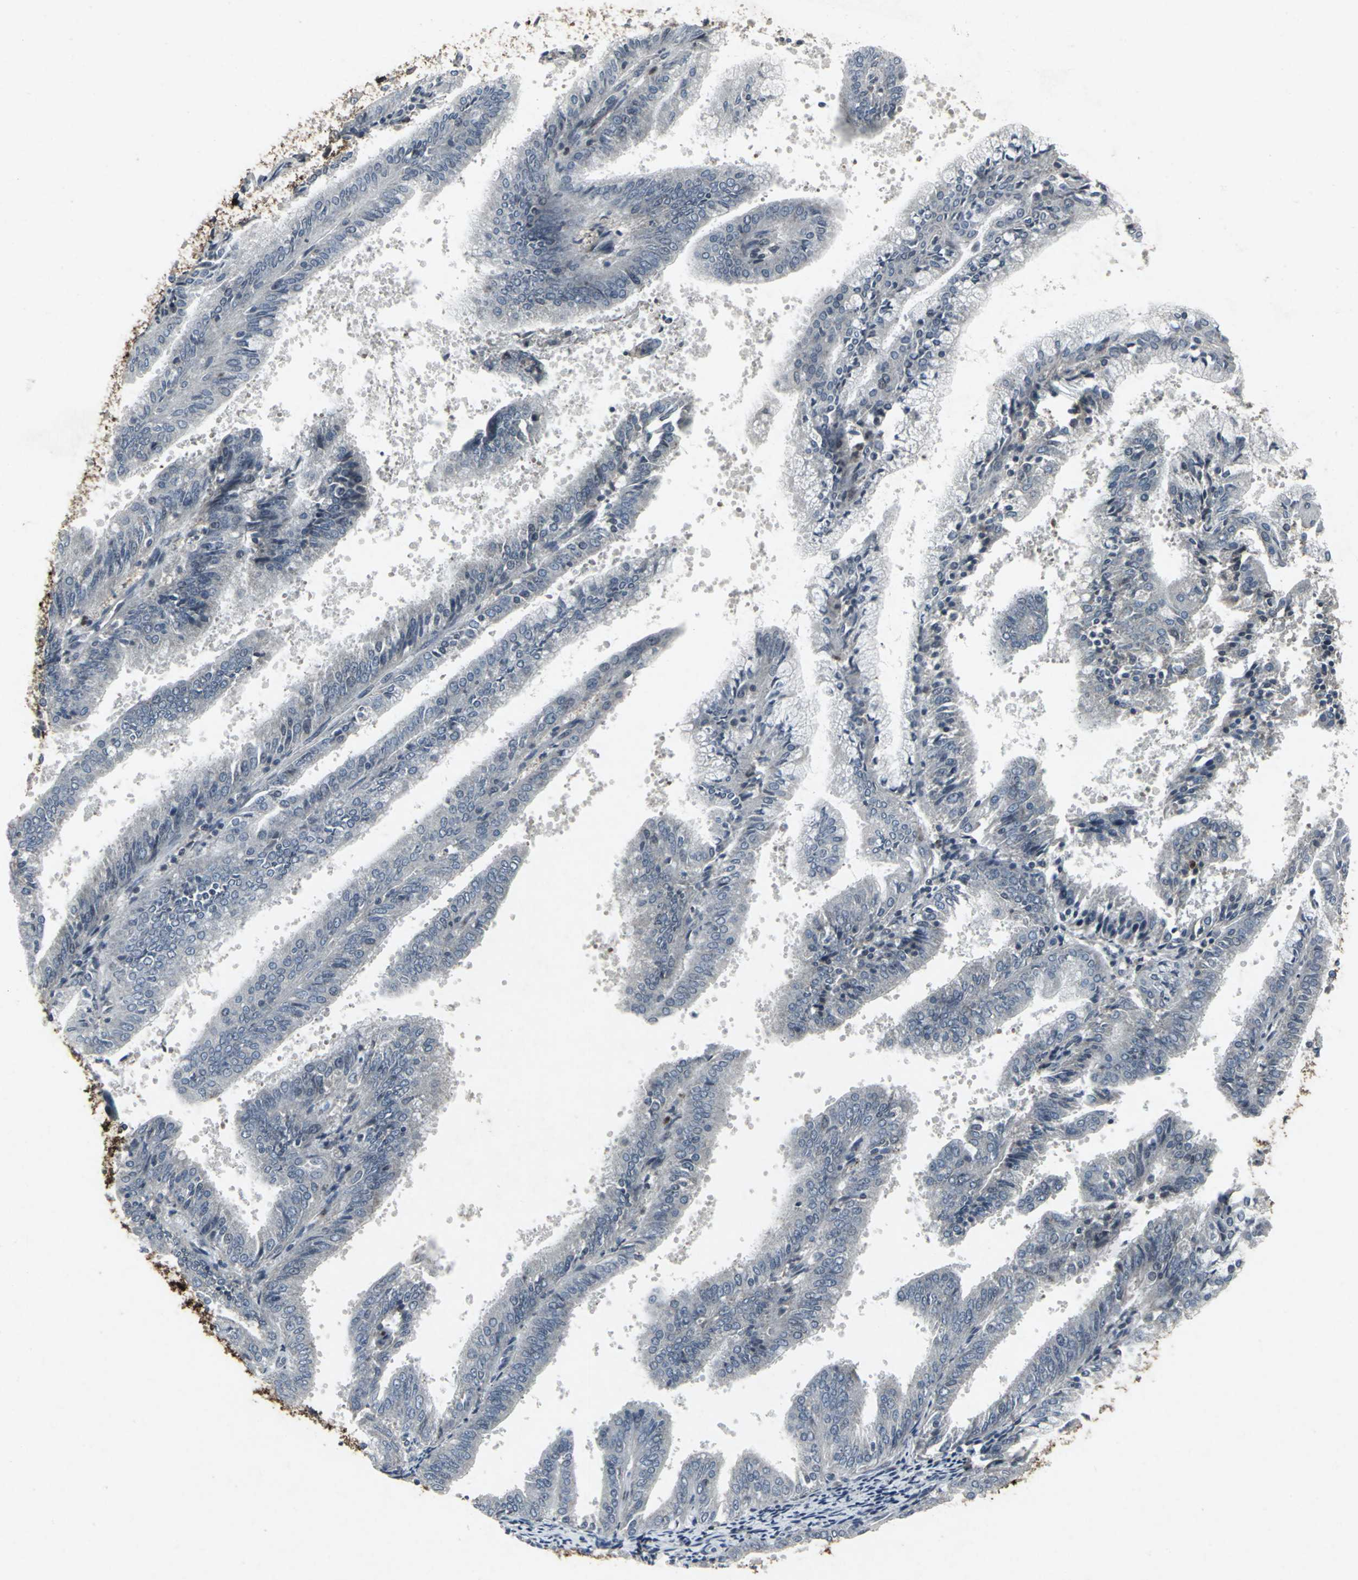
{"staining": {"intensity": "negative", "quantity": "none", "location": "none"}, "tissue": "endometrial cancer", "cell_type": "Tumor cells", "image_type": "cancer", "snomed": [{"axis": "morphology", "description": "Adenocarcinoma, NOS"}, {"axis": "topography", "description": "Endometrium"}], "caption": "An immunohistochemistry (IHC) micrograph of endometrial cancer is shown. There is no staining in tumor cells of endometrial cancer.", "gene": "BMP4", "patient": {"sex": "female", "age": 63}}